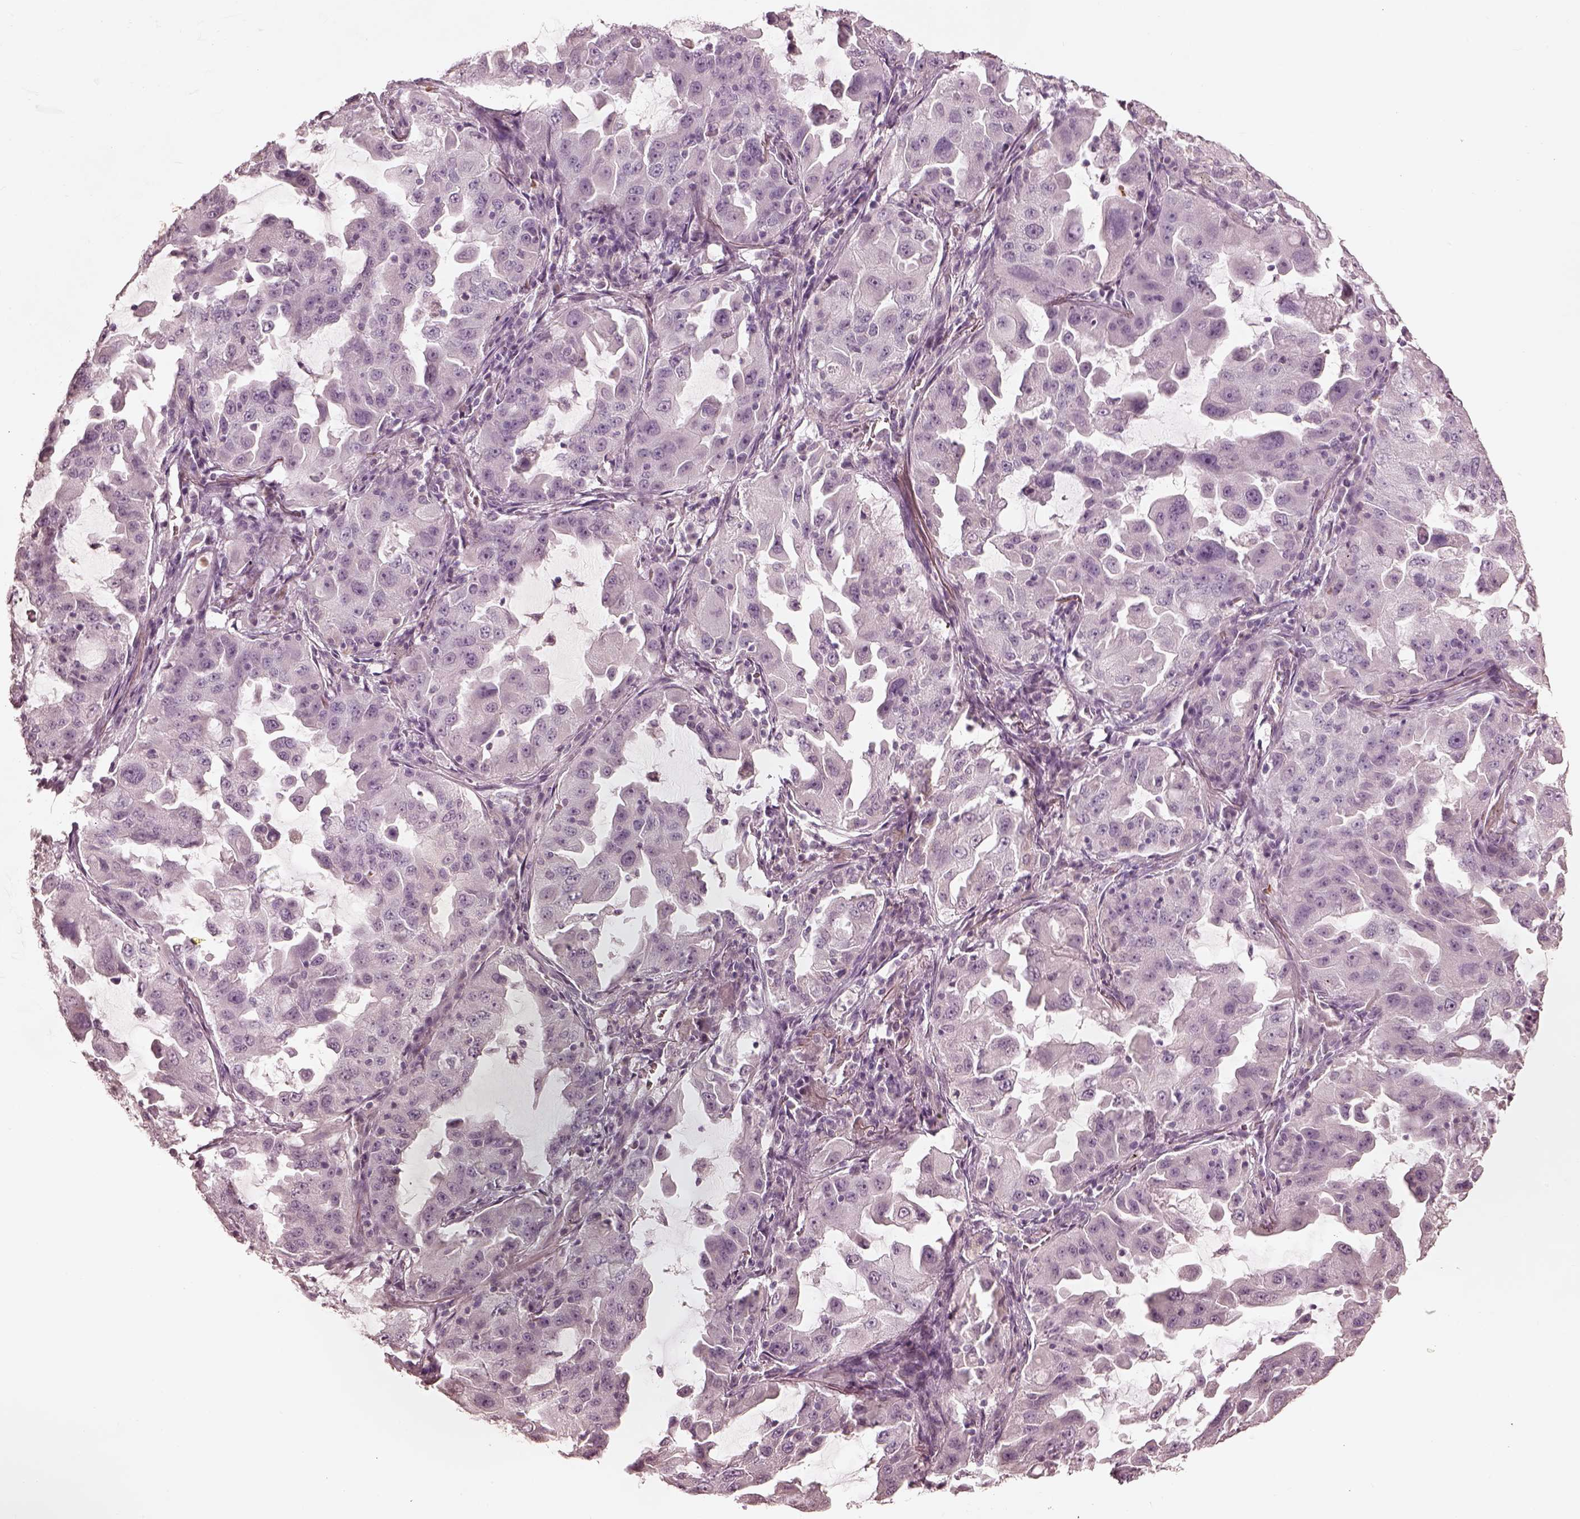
{"staining": {"intensity": "negative", "quantity": "none", "location": "none"}, "tissue": "lung cancer", "cell_type": "Tumor cells", "image_type": "cancer", "snomed": [{"axis": "morphology", "description": "Adenocarcinoma, NOS"}, {"axis": "topography", "description": "Lung"}], "caption": "The IHC histopathology image has no significant positivity in tumor cells of lung adenocarcinoma tissue.", "gene": "ANKLE1", "patient": {"sex": "female", "age": 61}}